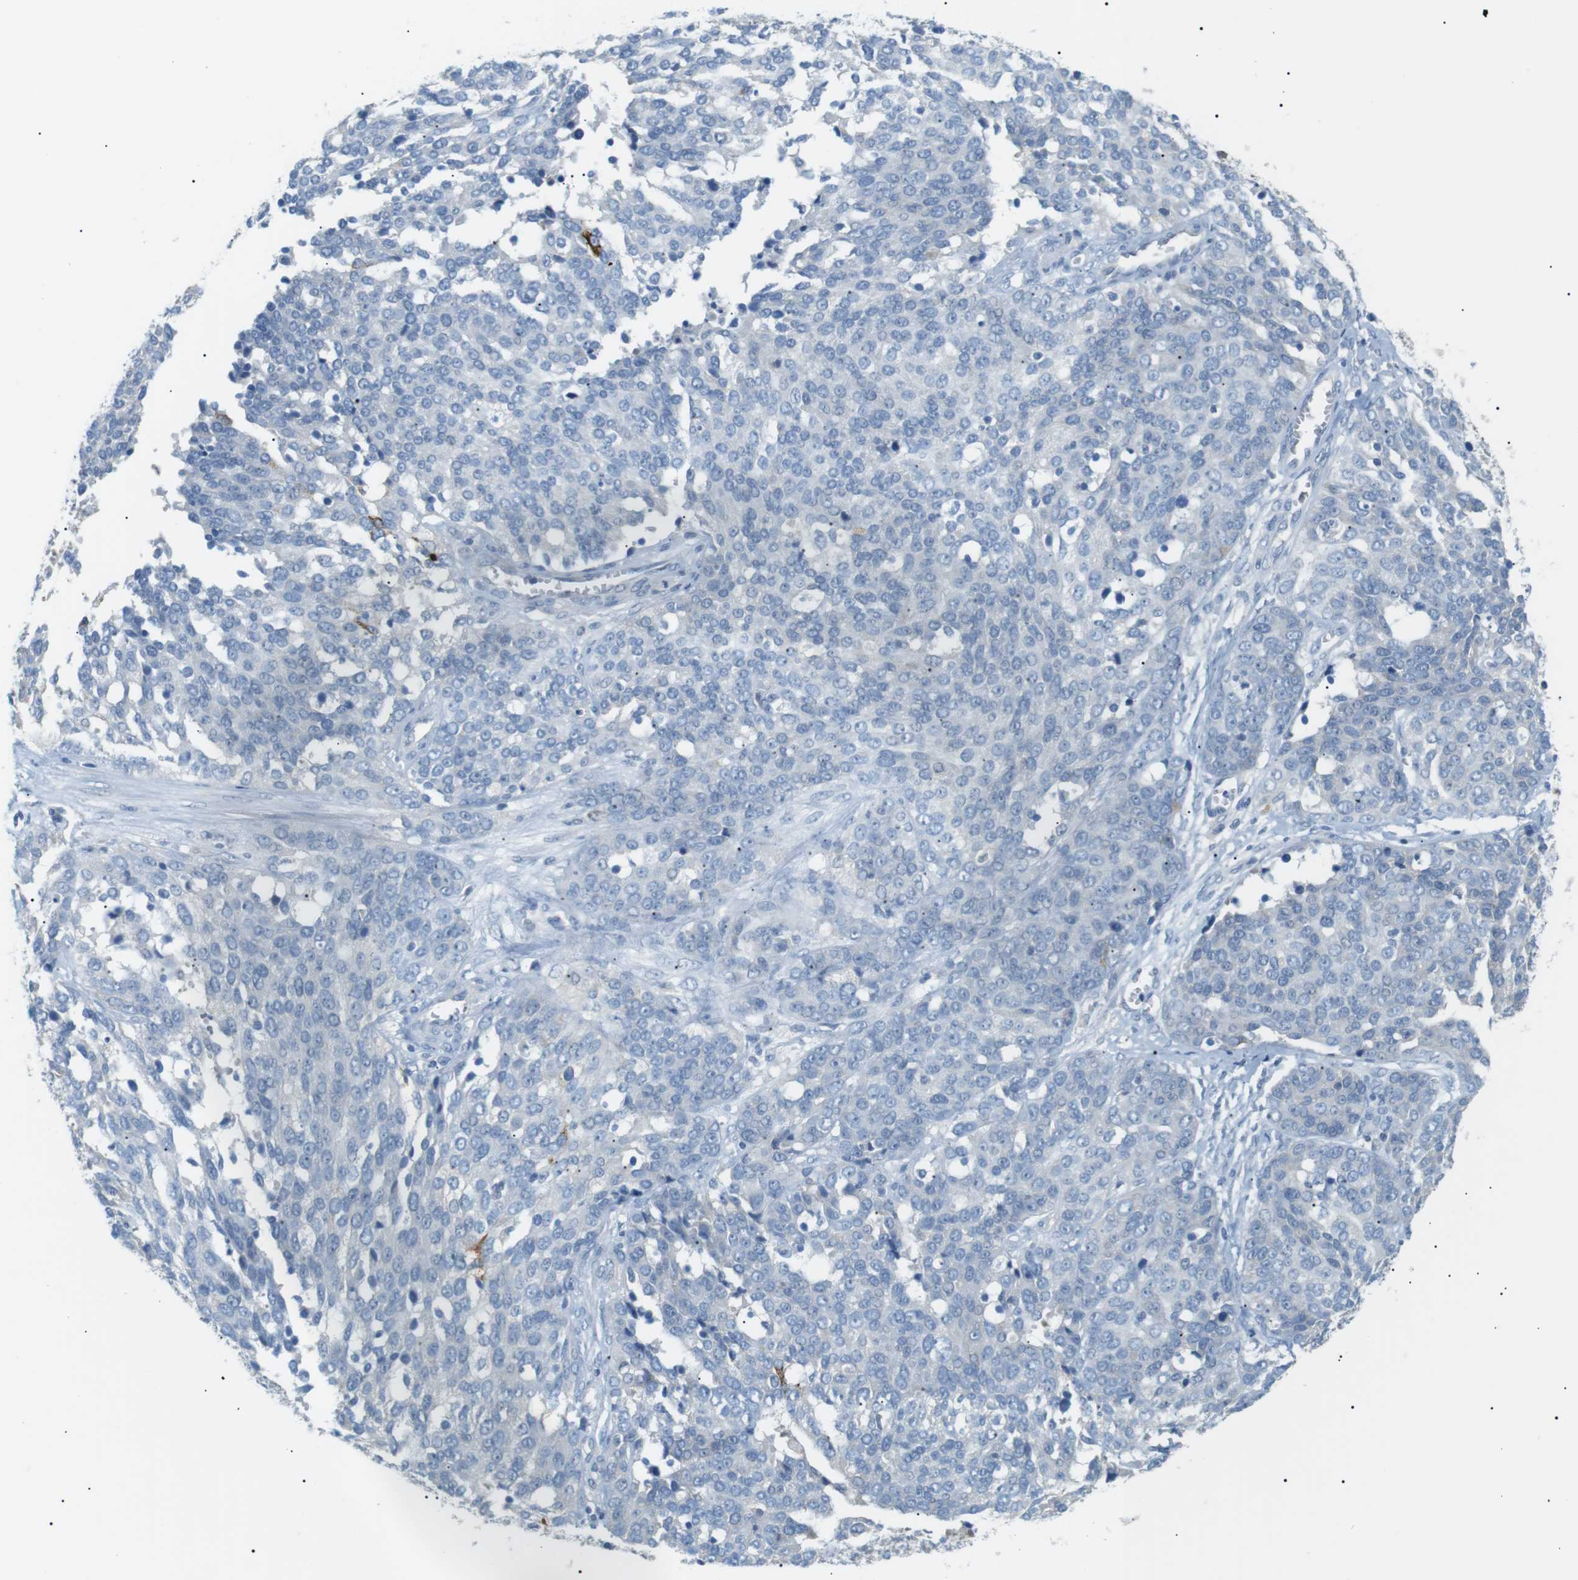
{"staining": {"intensity": "negative", "quantity": "none", "location": "none"}, "tissue": "ovarian cancer", "cell_type": "Tumor cells", "image_type": "cancer", "snomed": [{"axis": "morphology", "description": "Cystadenocarcinoma, serous, NOS"}, {"axis": "topography", "description": "Ovary"}], "caption": "High power microscopy photomicrograph of an IHC image of ovarian cancer (serous cystadenocarcinoma), revealing no significant positivity in tumor cells.", "gene": "CDH26", "patient": {"sex": "female", "age": 44}}